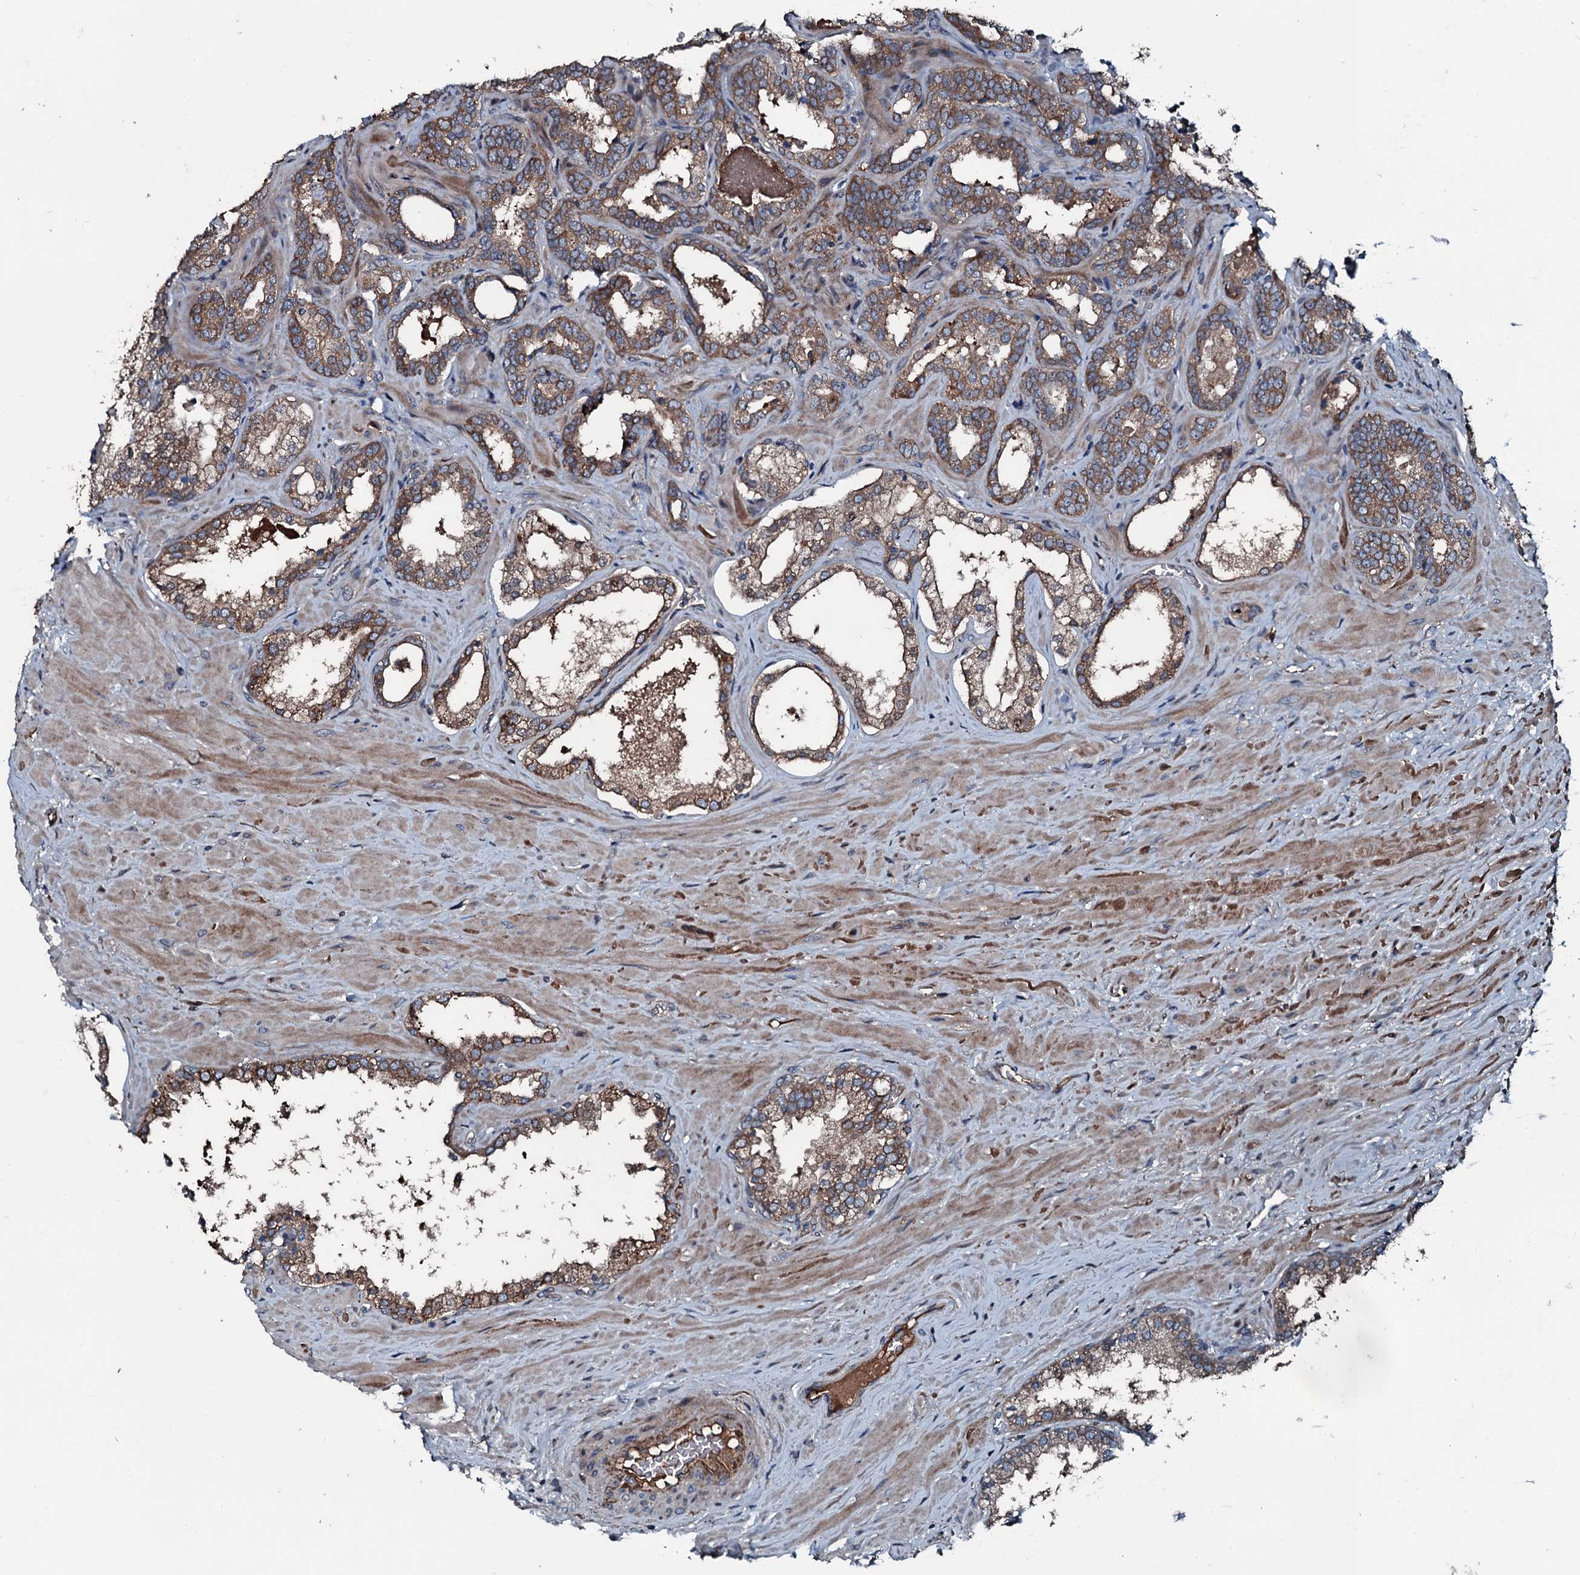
{"staining": {"intensity": "moderate", "quantity": ">75%", "location": "cytoplasmic/membranous"}, "tissue": "prostate cancer", "cell_type": "Tumor cells", "image_type": "cancer", "snomed": [{"axis": "morphology", "description": "Adenocarcinoma, High grade"}, {"axis": "topography", "description": "Prostate"}], "caption": "Immunohistochemical staining of prostate cancer (adenocarcinoma (high-grade)) exhibits medium levels of moderate cytoplasmic/membranous protein positivity in approximately >75% of tumor cells. (DAB IHC, brown staining for protein, blue staining for nuclei).", "gene": "AARS1", "patient": {"sex": "male", "age": 64}}